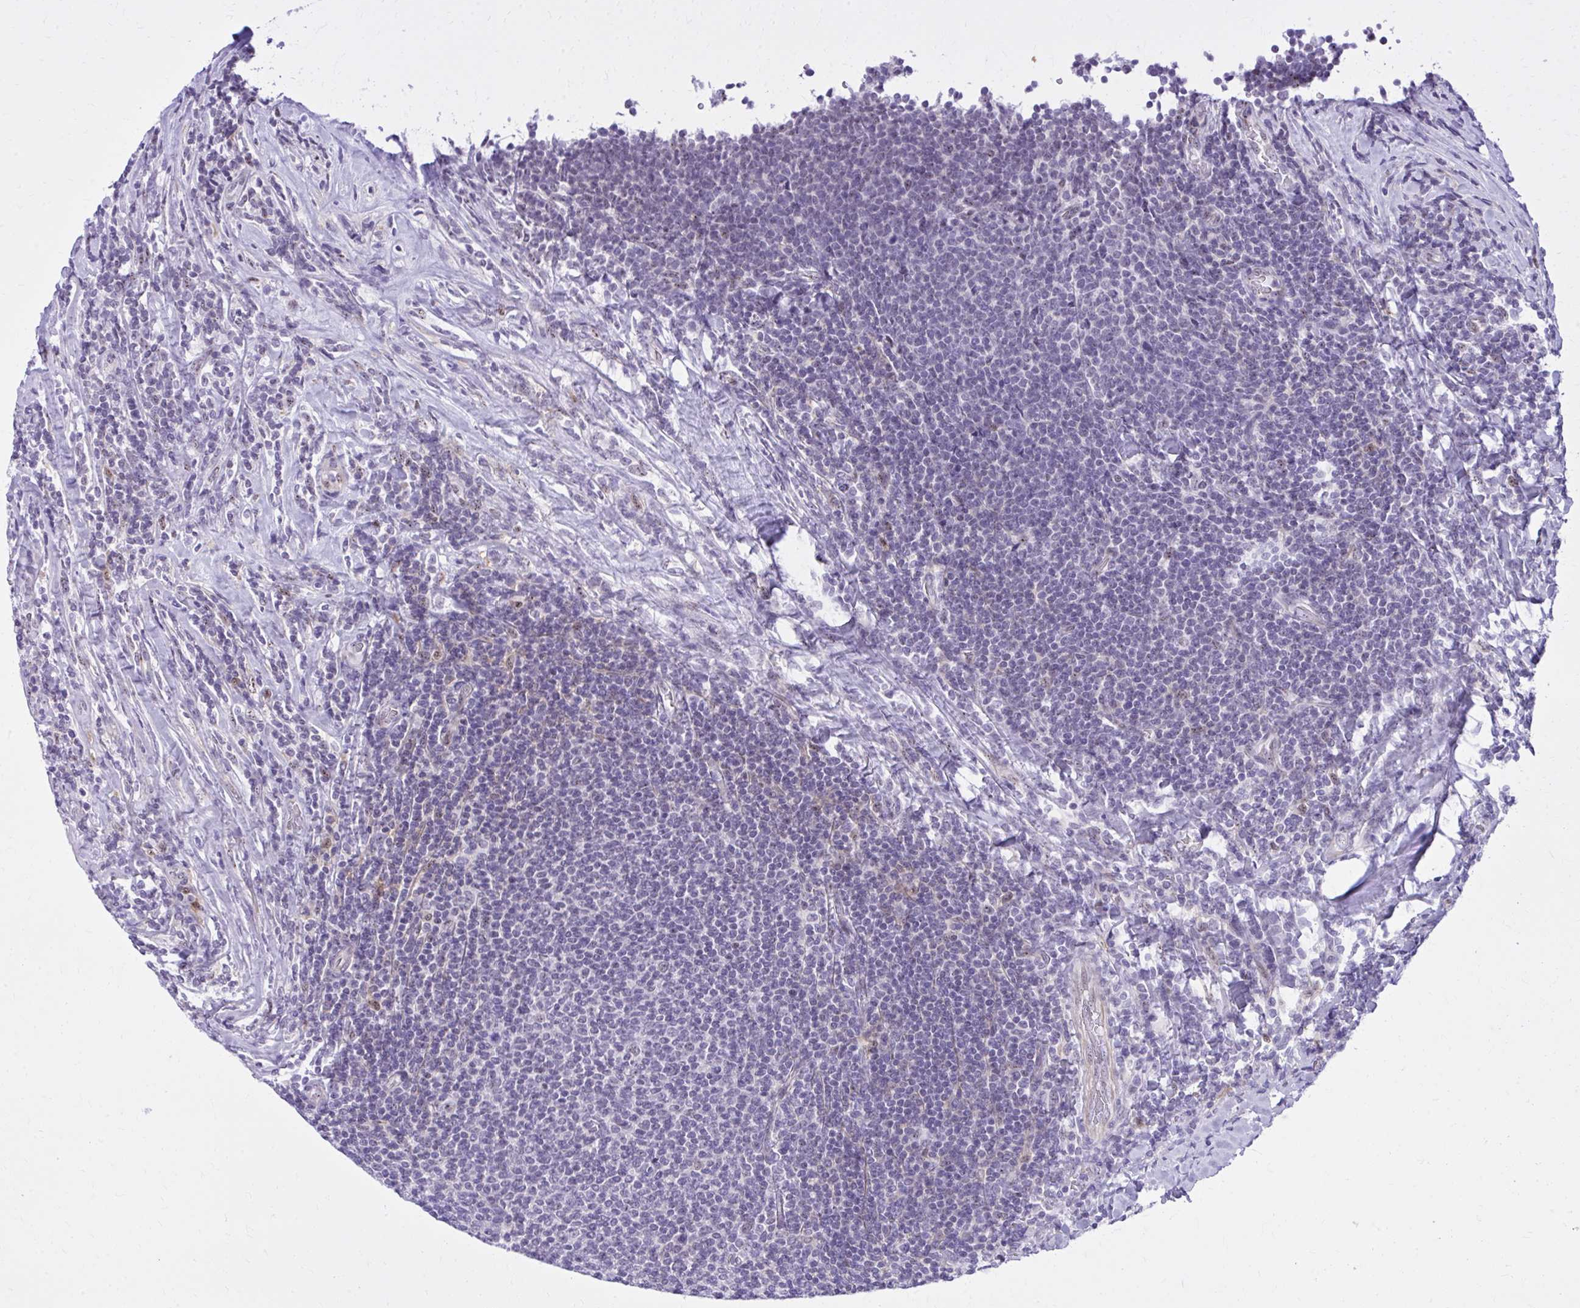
{"staining": {"intensity": "negative", "quantity": "none", "location": "none"}, "tissue": "lymphoma", "cell_type": "Tumor cells", "image_type": "cancer", "snomed": [{"axis": "morphology", "description": "Malignant lymphoma, non-Hodgkin's type, Low grade"}, {"axis": "topography", "description": "Lymph node"}], "caption": "Image shows no significant protein expression in tumor cells of lymphoma.", "gene": "RASL11B", "patient": {"sex": "male", "age": 52}}